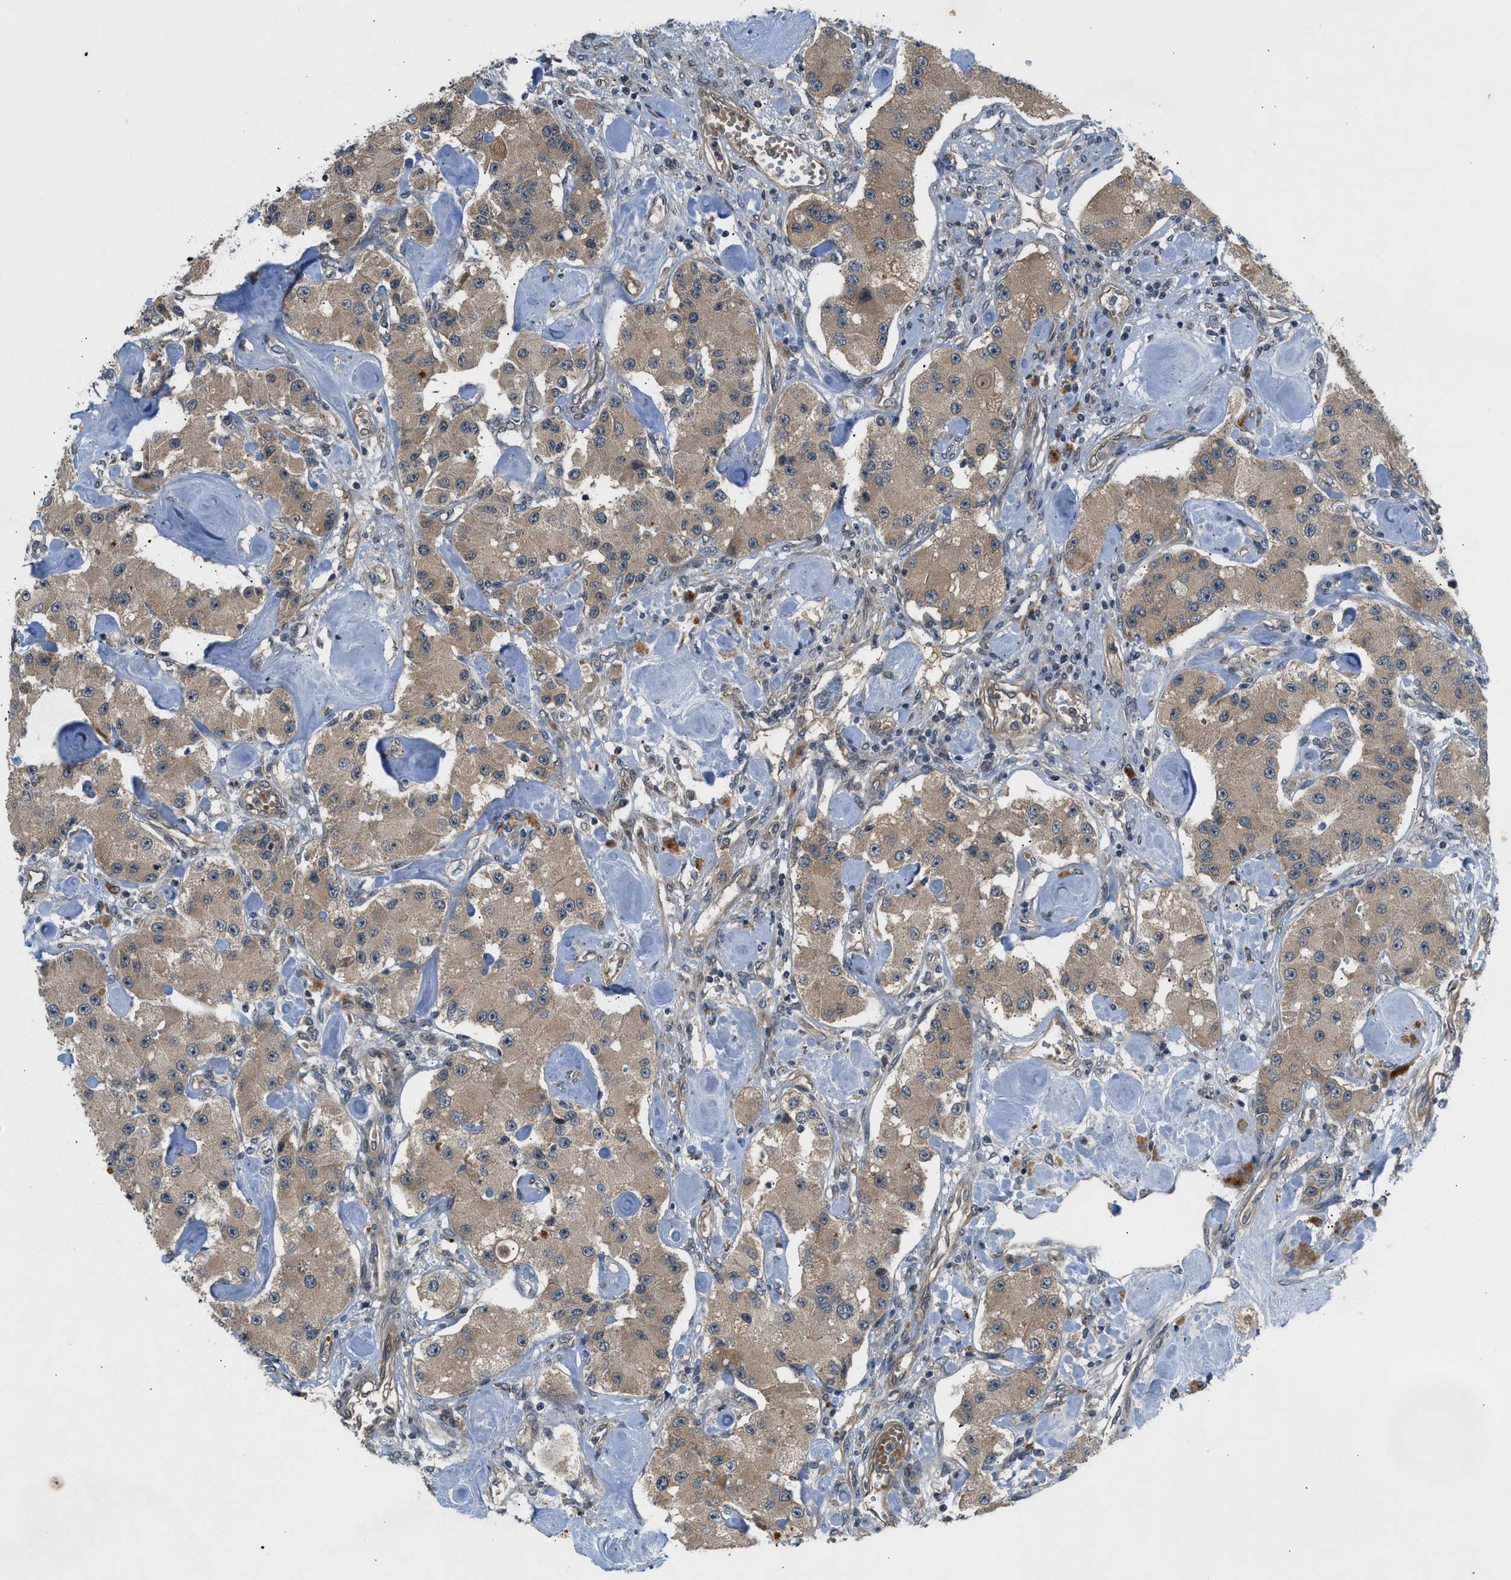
{"staining": {"intensity": "moderate", "quantity": ">75%", "location": "cytoplasmic/membranous"}, "tissue": "carcinoid", "cell_type": "Tumor cells", "image_type": "cancer", "snomed": [{"axis": "morphology", "description": "Carcinoid, malignant, NOS"}, {"axis": "topography", "description": "Pancreas"}], "caption": "Malignant carcinoid stained with a brown dye shows moderate cytoplasmic/membranous positive staining in approximately >75% of tumor cells.", "gene": "ADCY8", "patient": {"sex": "male", "age": 41}}